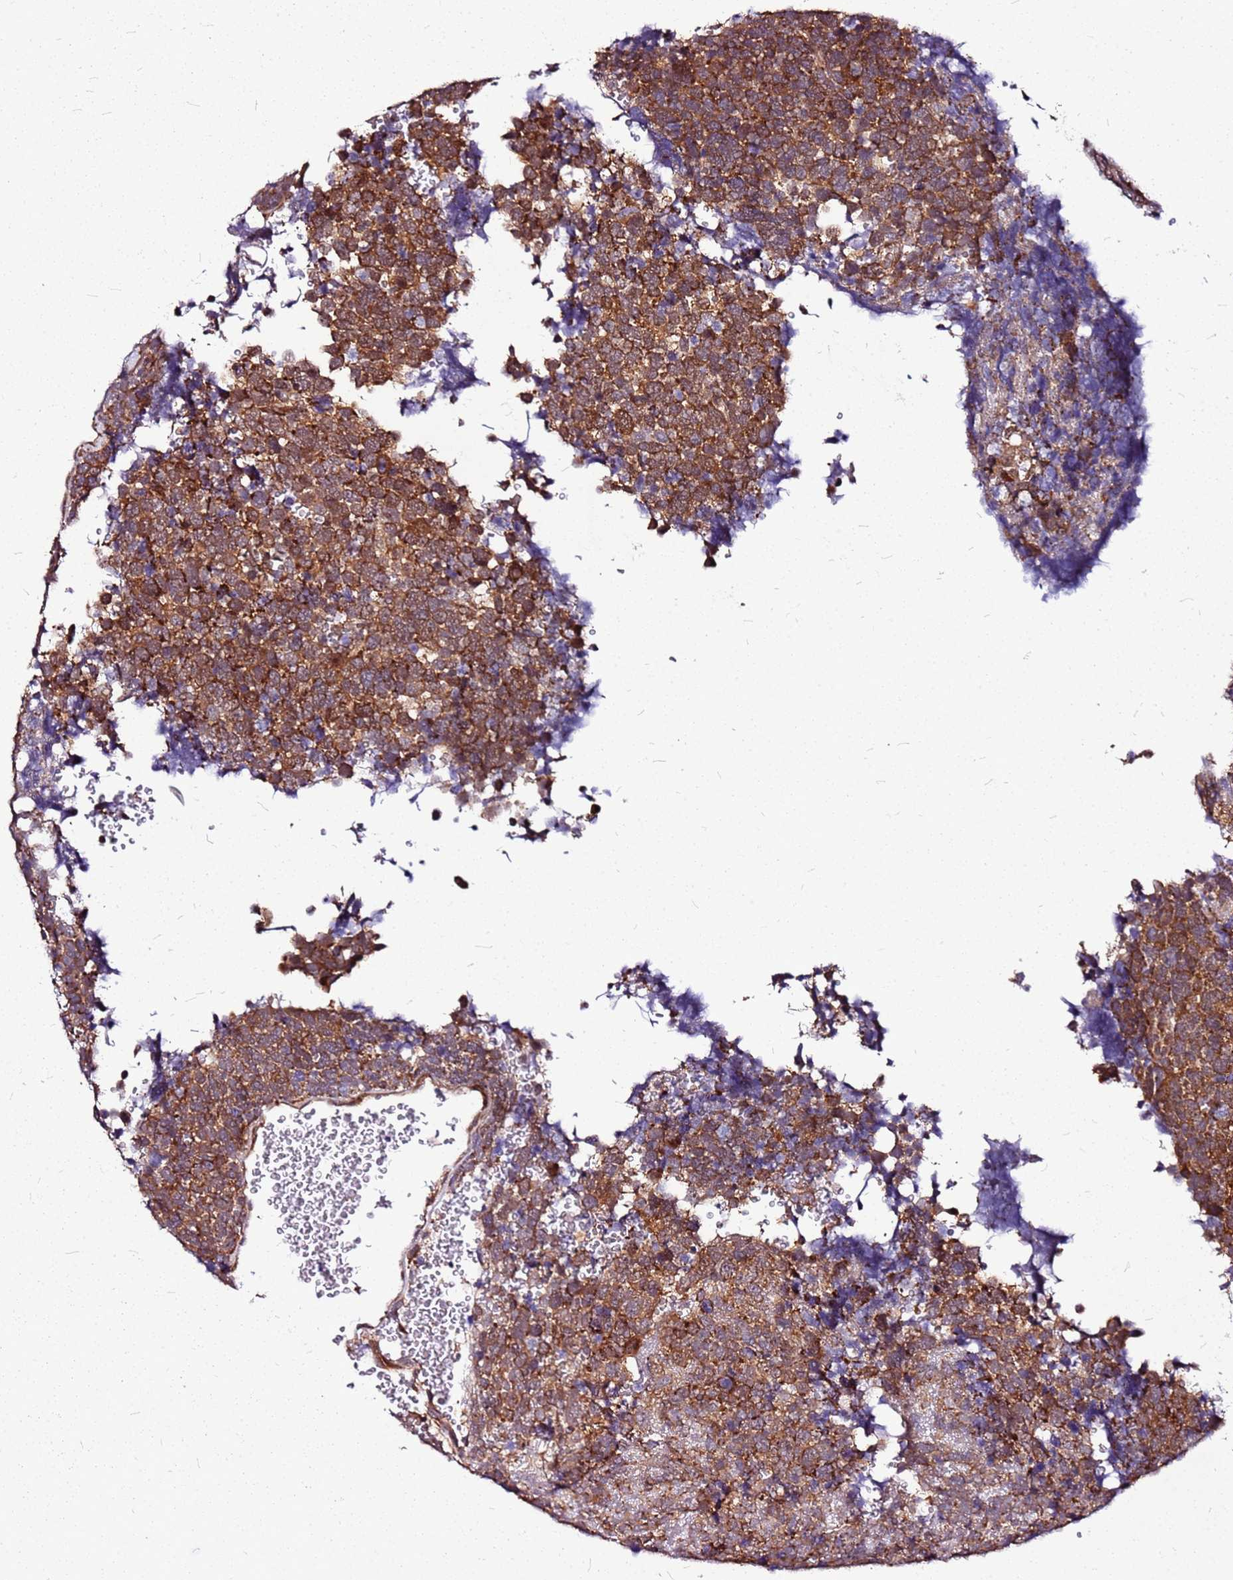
{"staining": {"intensity": "strong", "quantity": ">75%", "location": "cytoplasmic/membranous"}, "tissue": "urothelial cancer", "cell_type": "Tumor cells", "image_type": "cancer", "snomed": [{"axis": "morphology", "description": "Urothelial carcinoma, High grade"}, {"axis": "topography", "description": "Urinary bladder"}], "caption": "The immunohistochemical stain highlights strong cytoplasmic/membranous positivity in tumor cells of urothelial carcinoma (high-grade) tissue.", "gene": "OR51T1", "patient": {"sex": "female", "age": 82}}